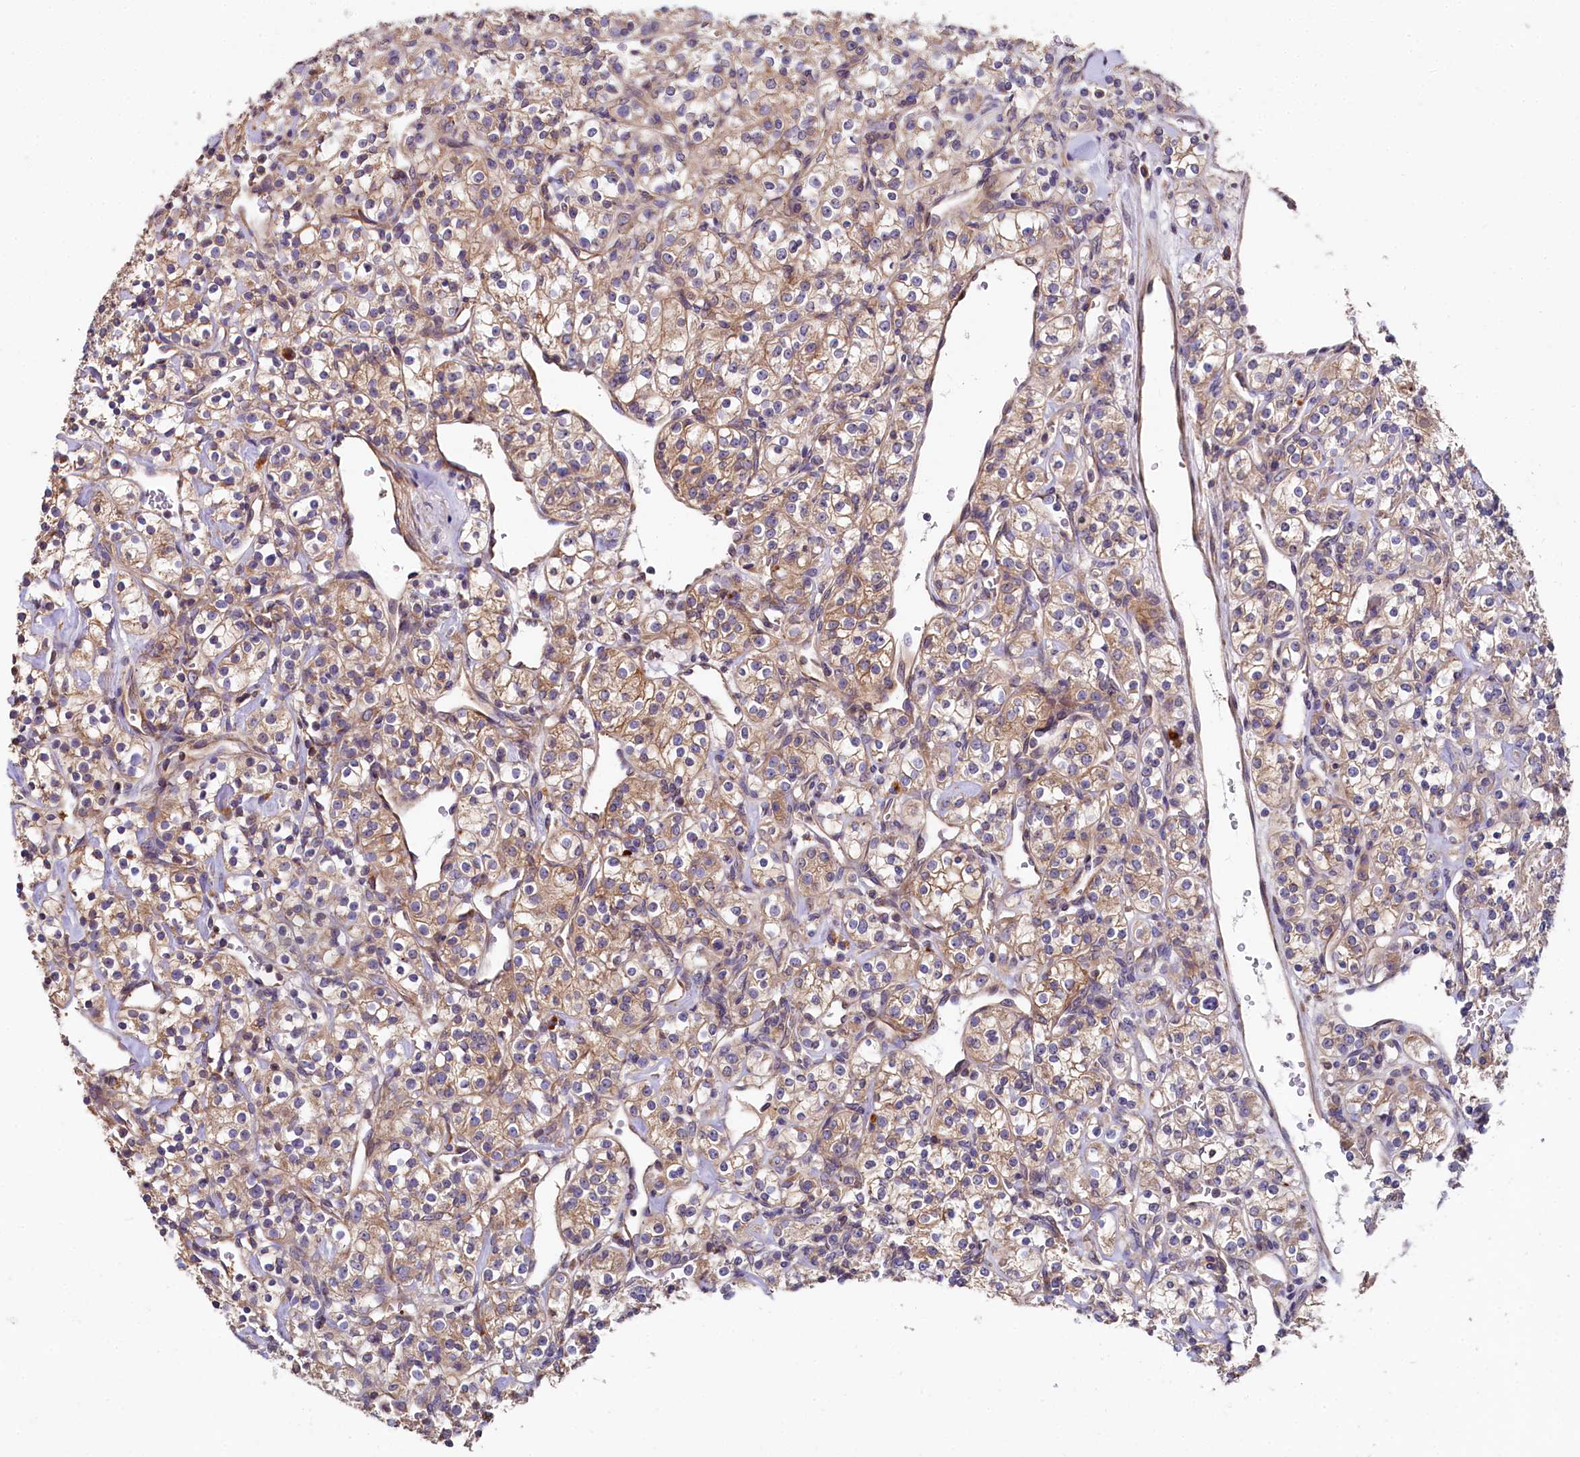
{"staining": {"intensity": "moderate", "quantity": ">75%", "location": "cytoplasmic/membranous"}, "tissue": "renal cancer", "cell_type": "Tumor cells", "image_type": "cancer", "snomed": [{"axis": "morphology", "description": "Adenocarcinoma, NOS"}, {"axis": "topography", "description": "Kidney"}], "caption": "The immunohistochemical stain highlights moderate cytoplasmic/membranous positivity in tumor cells of renal cancer (adenocarcinoma) tissue. Immunohistochemistry (ihc) stains the protein in brown and the nuclei are stained blue.", "gene": "SPRYD3", "patient": {"sex": "male", "age": 77}}